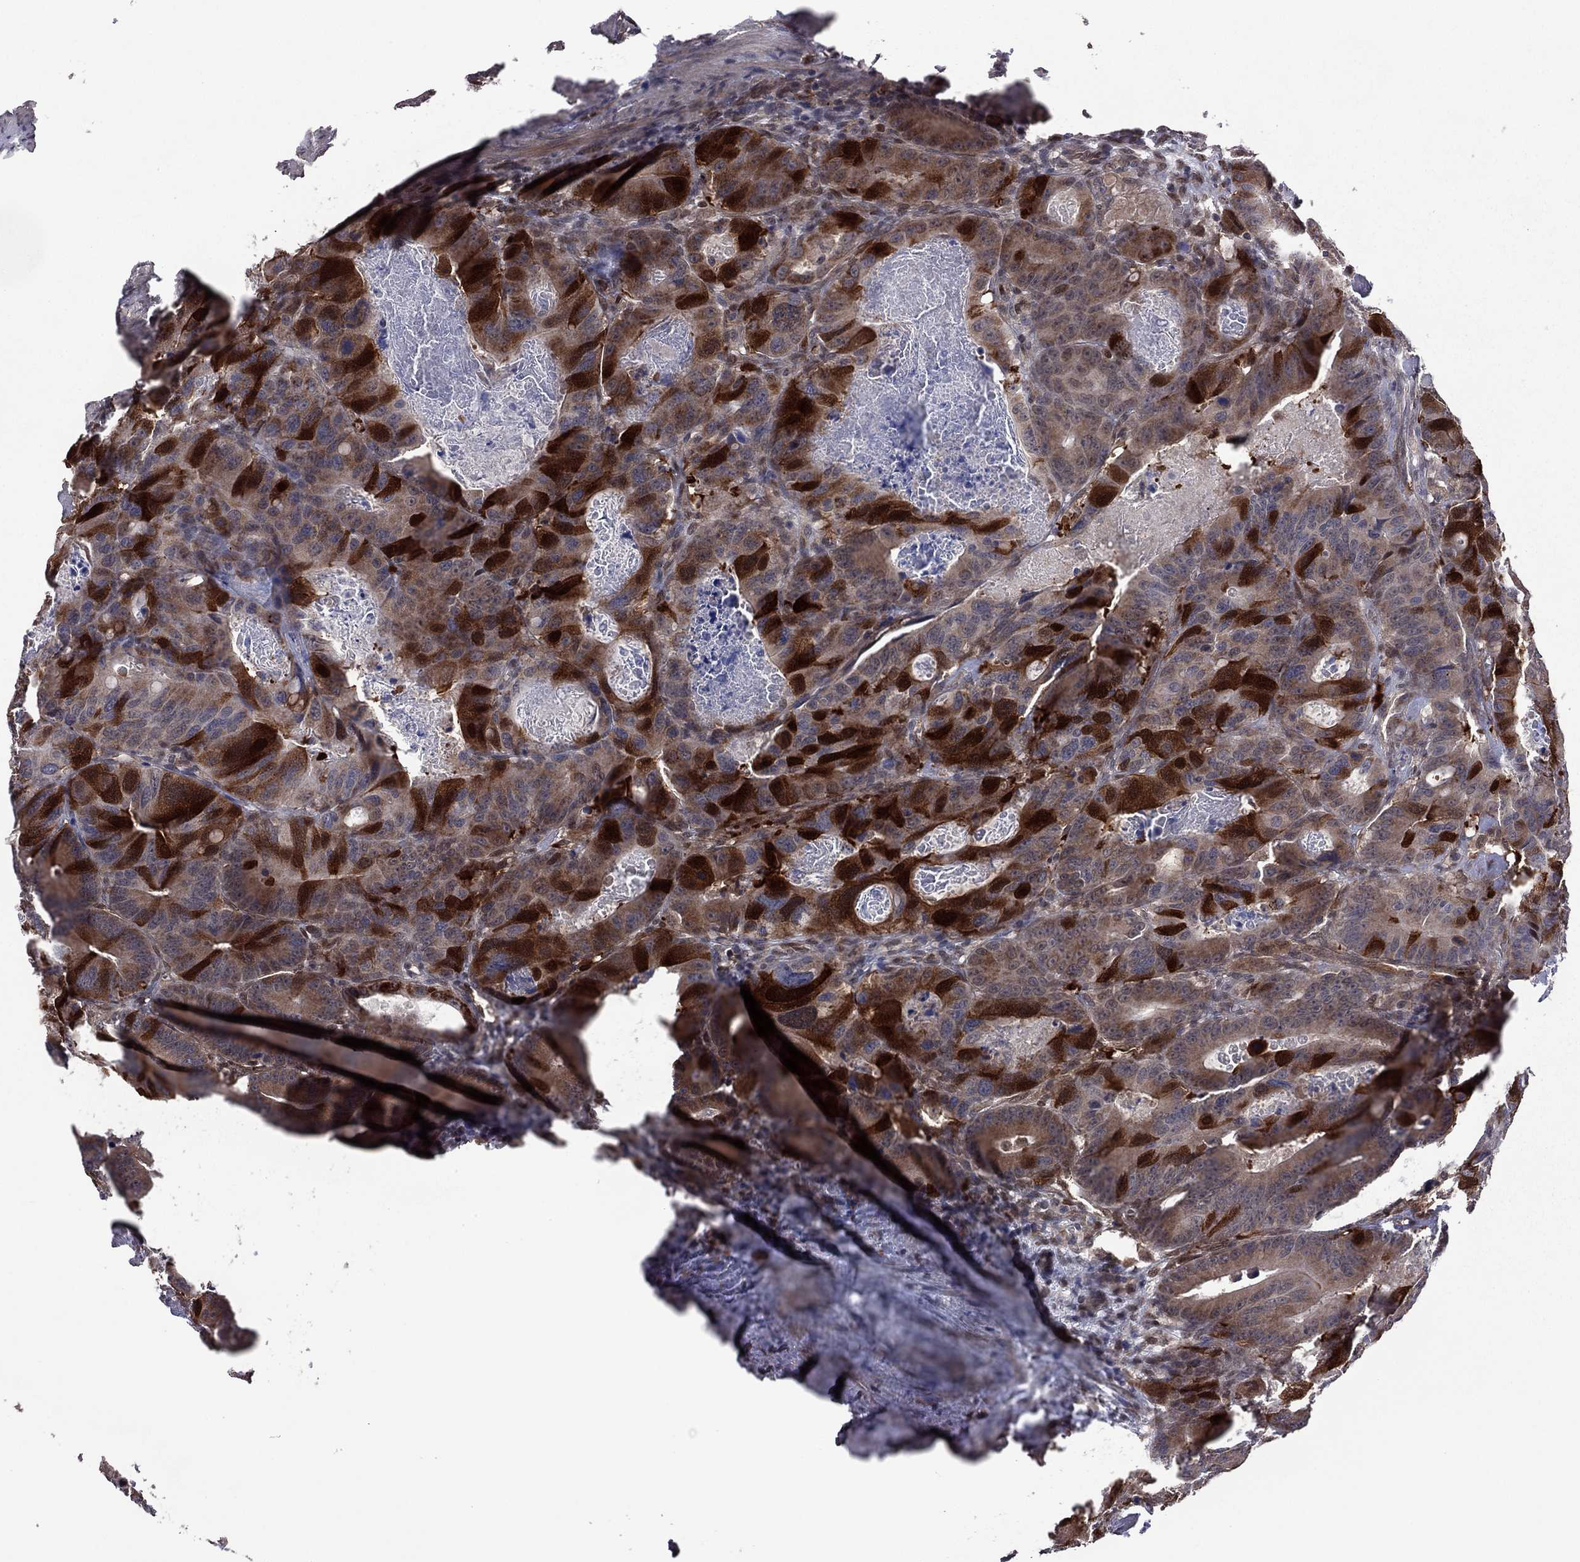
{"staining": {"intensity": "strong", "quantity": "25%-75%", "location": "cytoplasmic/membranous"}, "tissue": "colorectal cancer", "cell_type": "Tumor cells", "image_type": "cancer", "snomed": [{"axis": "morphology", "description": "Adenocarcinoma, NOS"}, {"axis": "topography", "description": "Rectum"}], "caption": "Immunohistochemical staining of colorectal adenocarcinoma reveals high levels of strong cytoplasmic/membranous protein staining in about 25%-75% of tumor cells.", "gene": "GPAA1", "patient": {"sex": "male", "age": 64}}